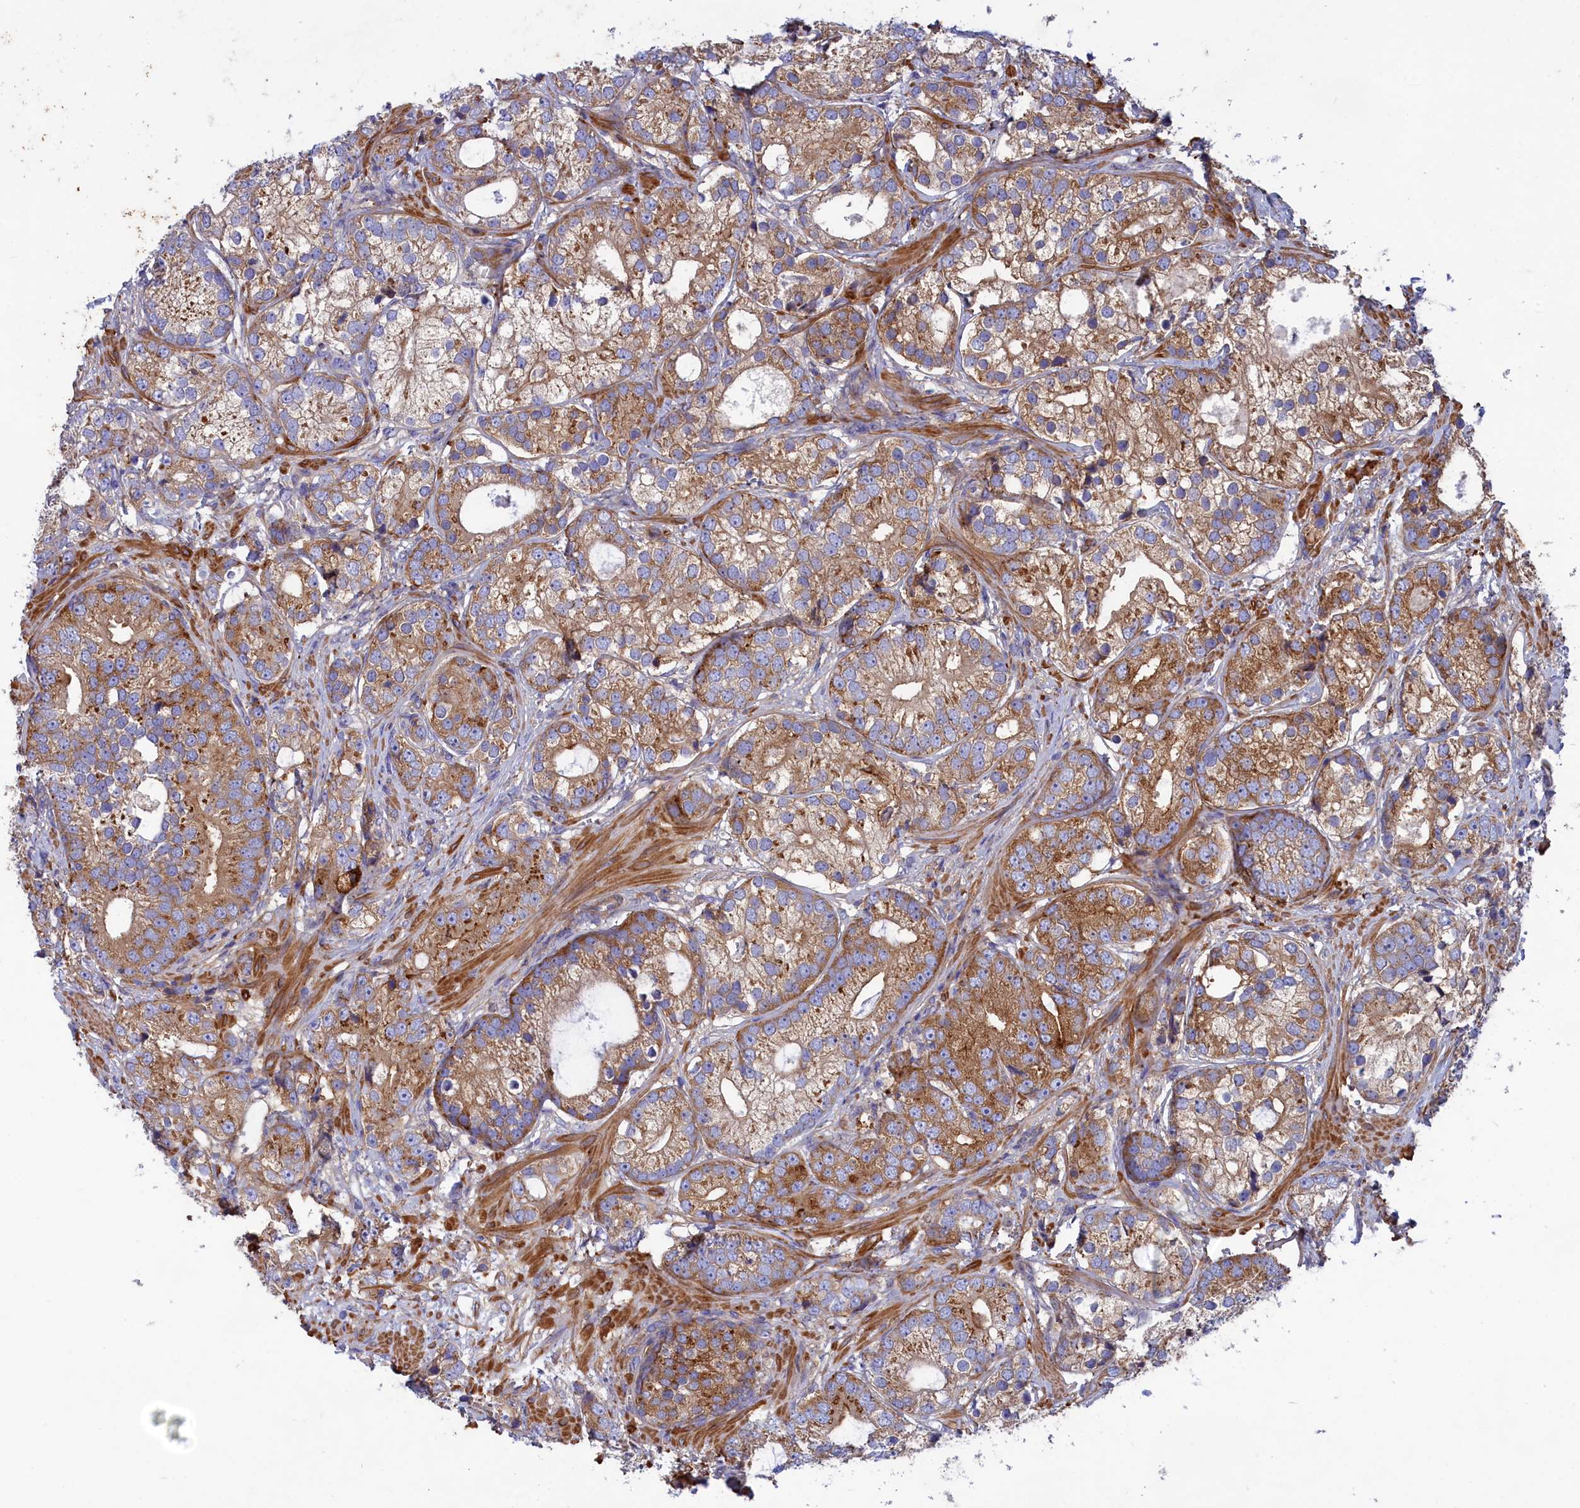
{"staining": {"intensity": "moderate", "quantity": ">75%", "location": "cytoplasmic/membranous"}, "tissue": "prostate cancer", "cell_type": "Tumor cells", "image_type": "cancer", "snomed": [{"axis": "morphology", "description": "Adenocarcinoma, High grade"}, {"axis": "topography", "description": "Prostate"}], "caption": "Moderate cytoplasmic/membranous expression for a protein is seen in approximately >75% of tumor cells of prostate cancer using immunohistochemistry (IHC).", "gene": "SCAMP4", "patient": {"sex": "male", "age": 75}}